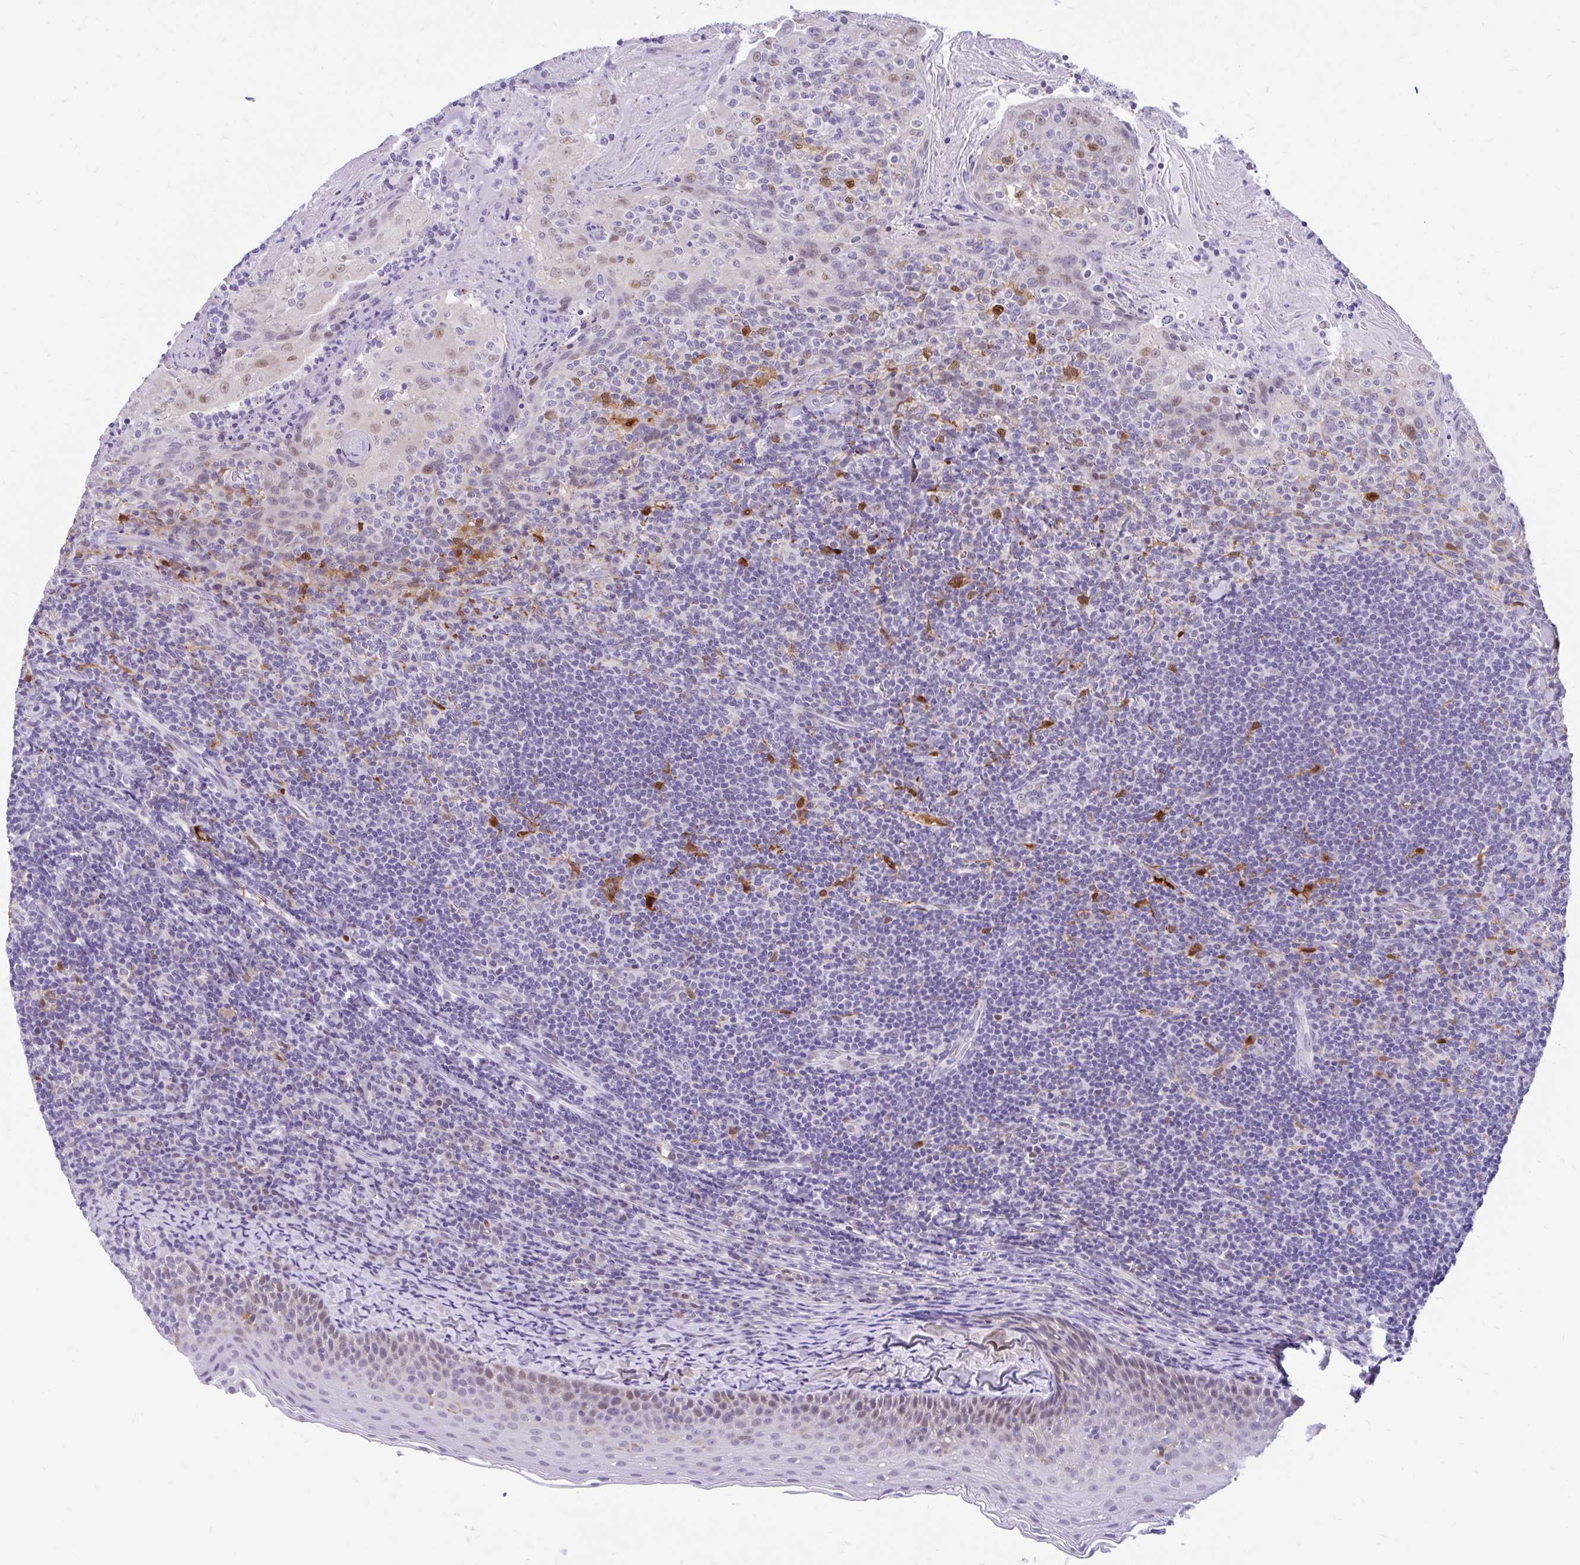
{"staining": {"intensity": "negative", "quantity": "none", "location": "none"}, "tissue": "tonsil", "cell_type": "Germinal center cells", "image_type": "normal", "snomed": [{"axis": "morphology", "description": "Normal tissue, NOS"}, {"axis": "topography", "description": "Tonsil"}], "caption": "IHC histopathology image of unremarkable tonsil stained for a protein (brown), which displays no staining in germinal center cells.", "gene": "GLB1L2", "patient": {"sex": "female", "age": 10}}